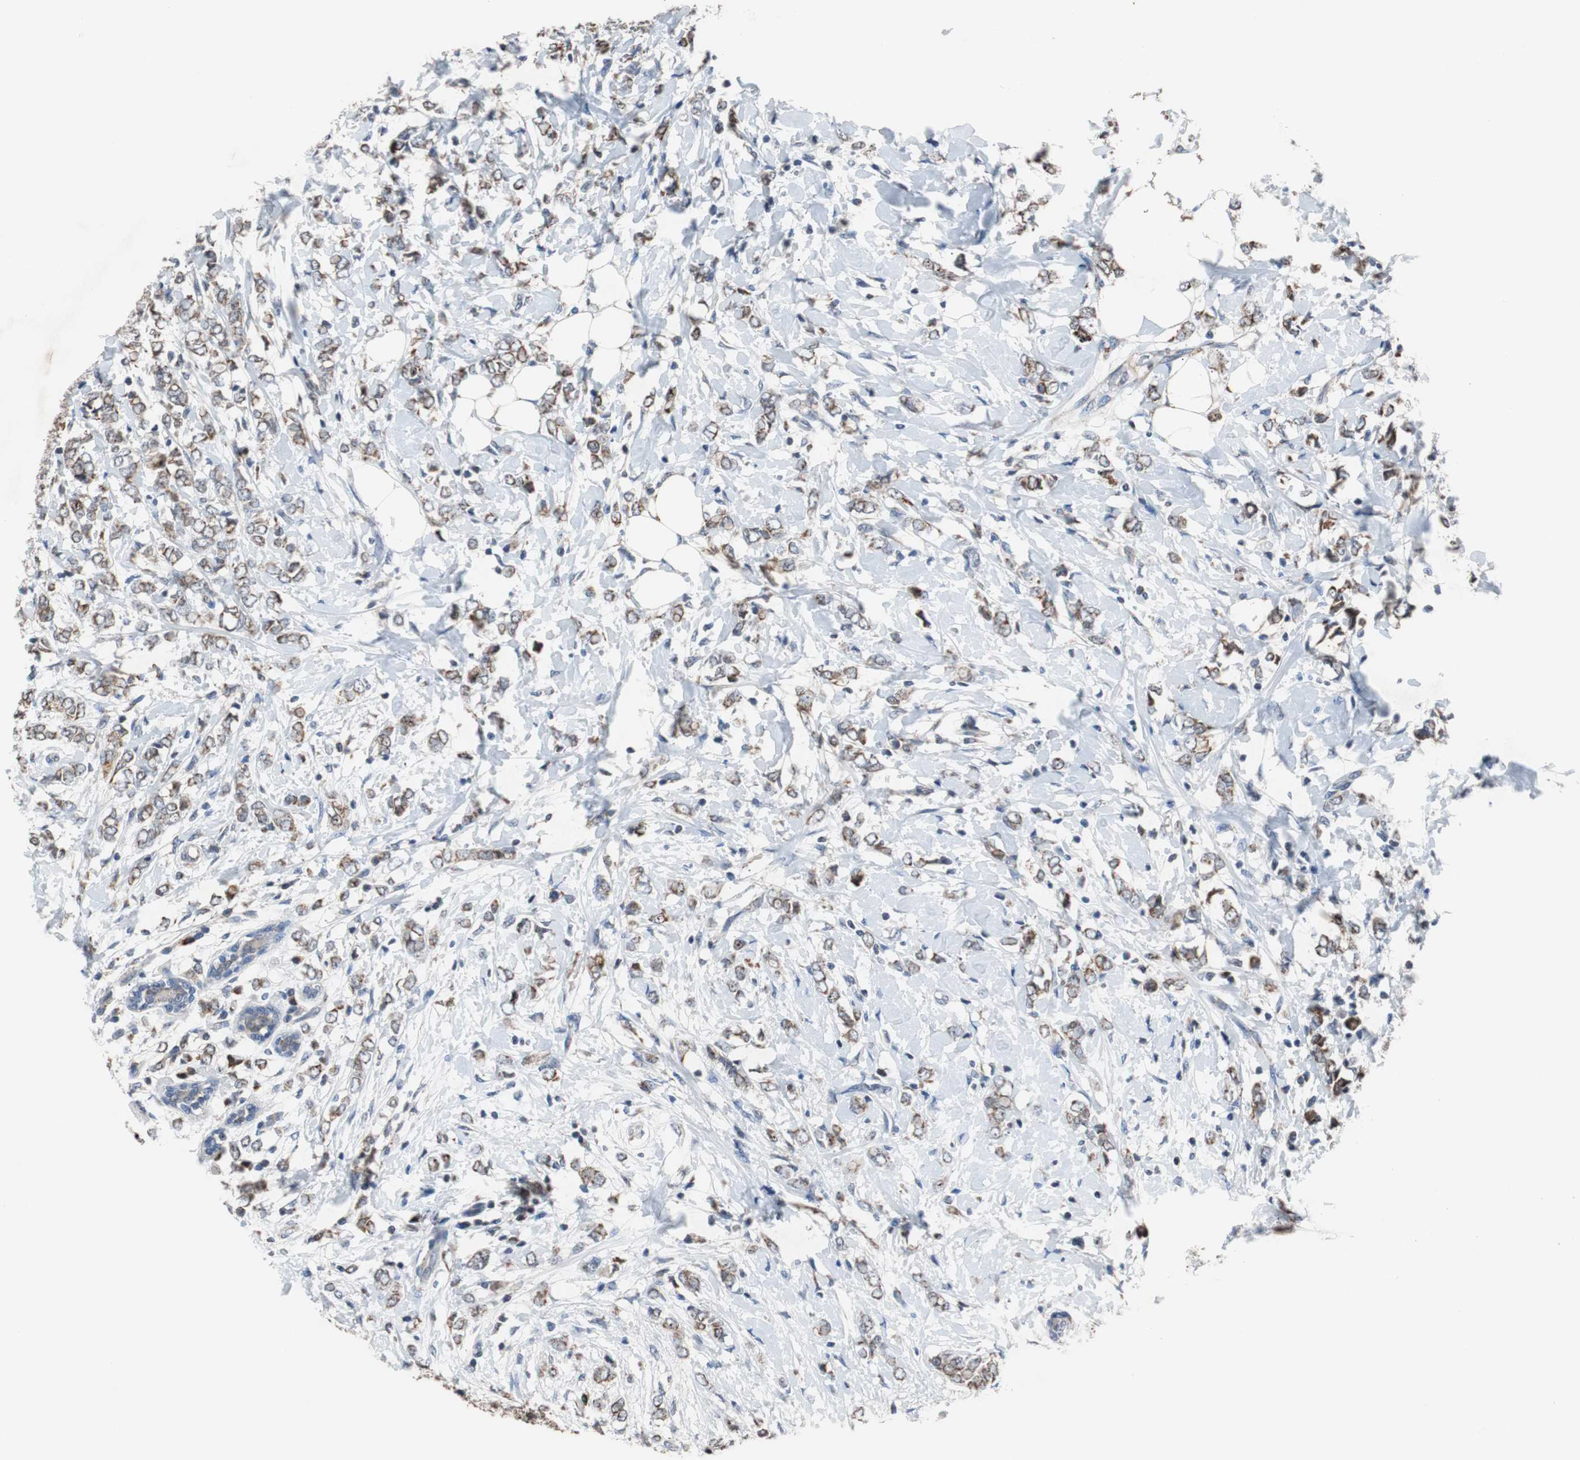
{"staining": {"intensity": "strong", "quantity": ">75%", "location": "cytoplasmic/membranous"}, "tissue": "breast cancer", "cell_type": "Tumor cells", "image_type": "cancer", "snomed": [{"axis": "morphology", "description": "Normal tissue, NOS"}, {"axis": "morphology", "description": "Lobular carcinoma"}, {"axis": "topography", "description": "Breast"}], "caption": "A micrograph of lobular carcinoma (breast) stained for a protein reveals strong cytoplasmic/membranous brown staining in tumor cells.", "gene": "PITRM1", "patient": {"sex": "female", "age": 47}}